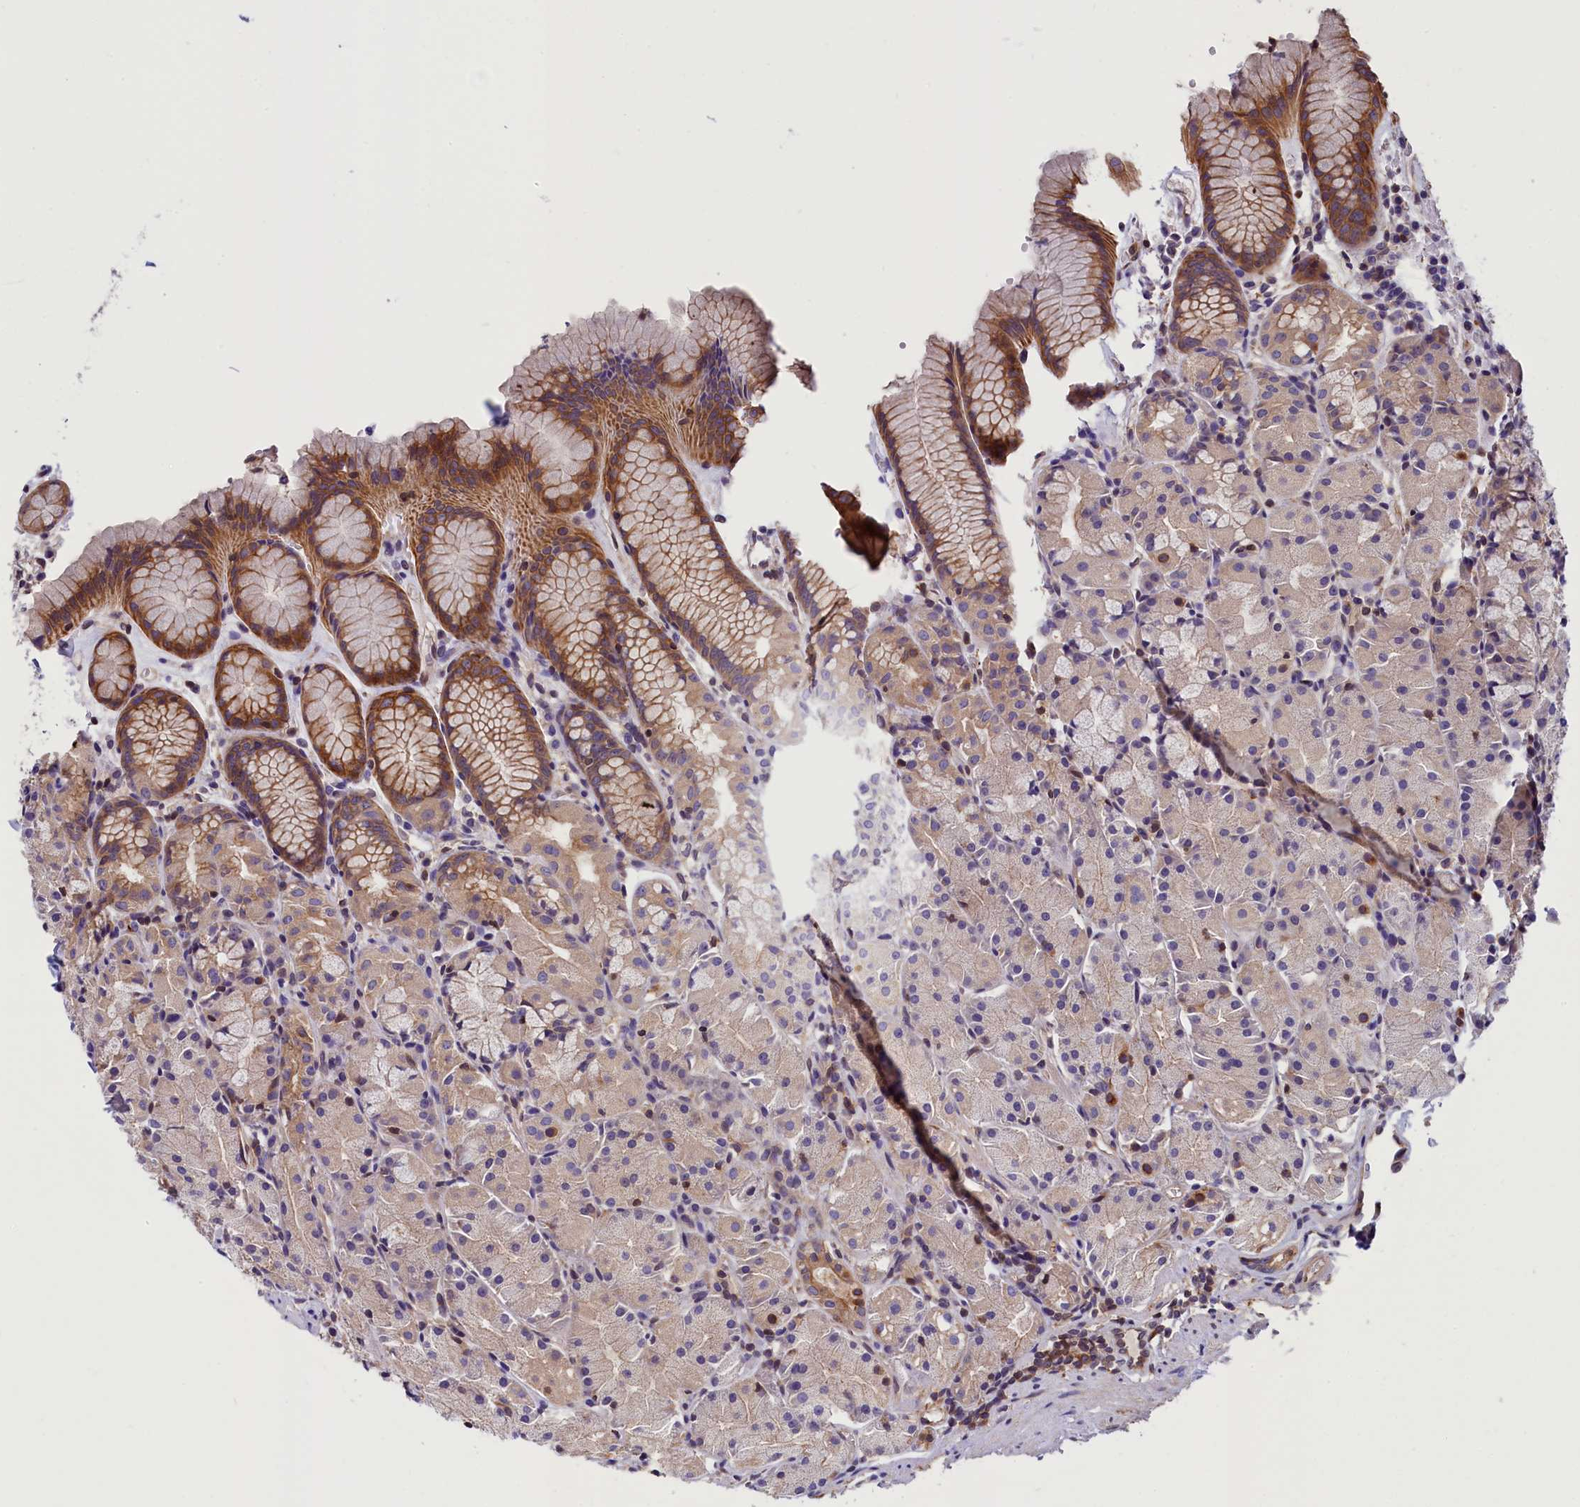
{"staining": {"intensity": "moderate", "quantity": "25%-75%", "location": "cytoplasmic/membranous"}, "tissue": "stomach", "cell_type": "Glandular cells", "image_type": "normal", "snomed": [{"axis": "morphology", "description": "Normal tissue, NOS"}, {"axis": "topography", "description": "Stomach, upper"}], "caption": "Glandular cells demonstrate medium levels of moderate cytoplasmic/membranous positivity in approximately 25%-75% of cells in normal human stomach. The staining was performed using DAB (3,3'-diaminobenzidine), with brown indicating positive protein expression. Nuclei are stained blue with hematoxylin.", "gene": "TBCB", "patient": {"sex": "male", "age": 47}}